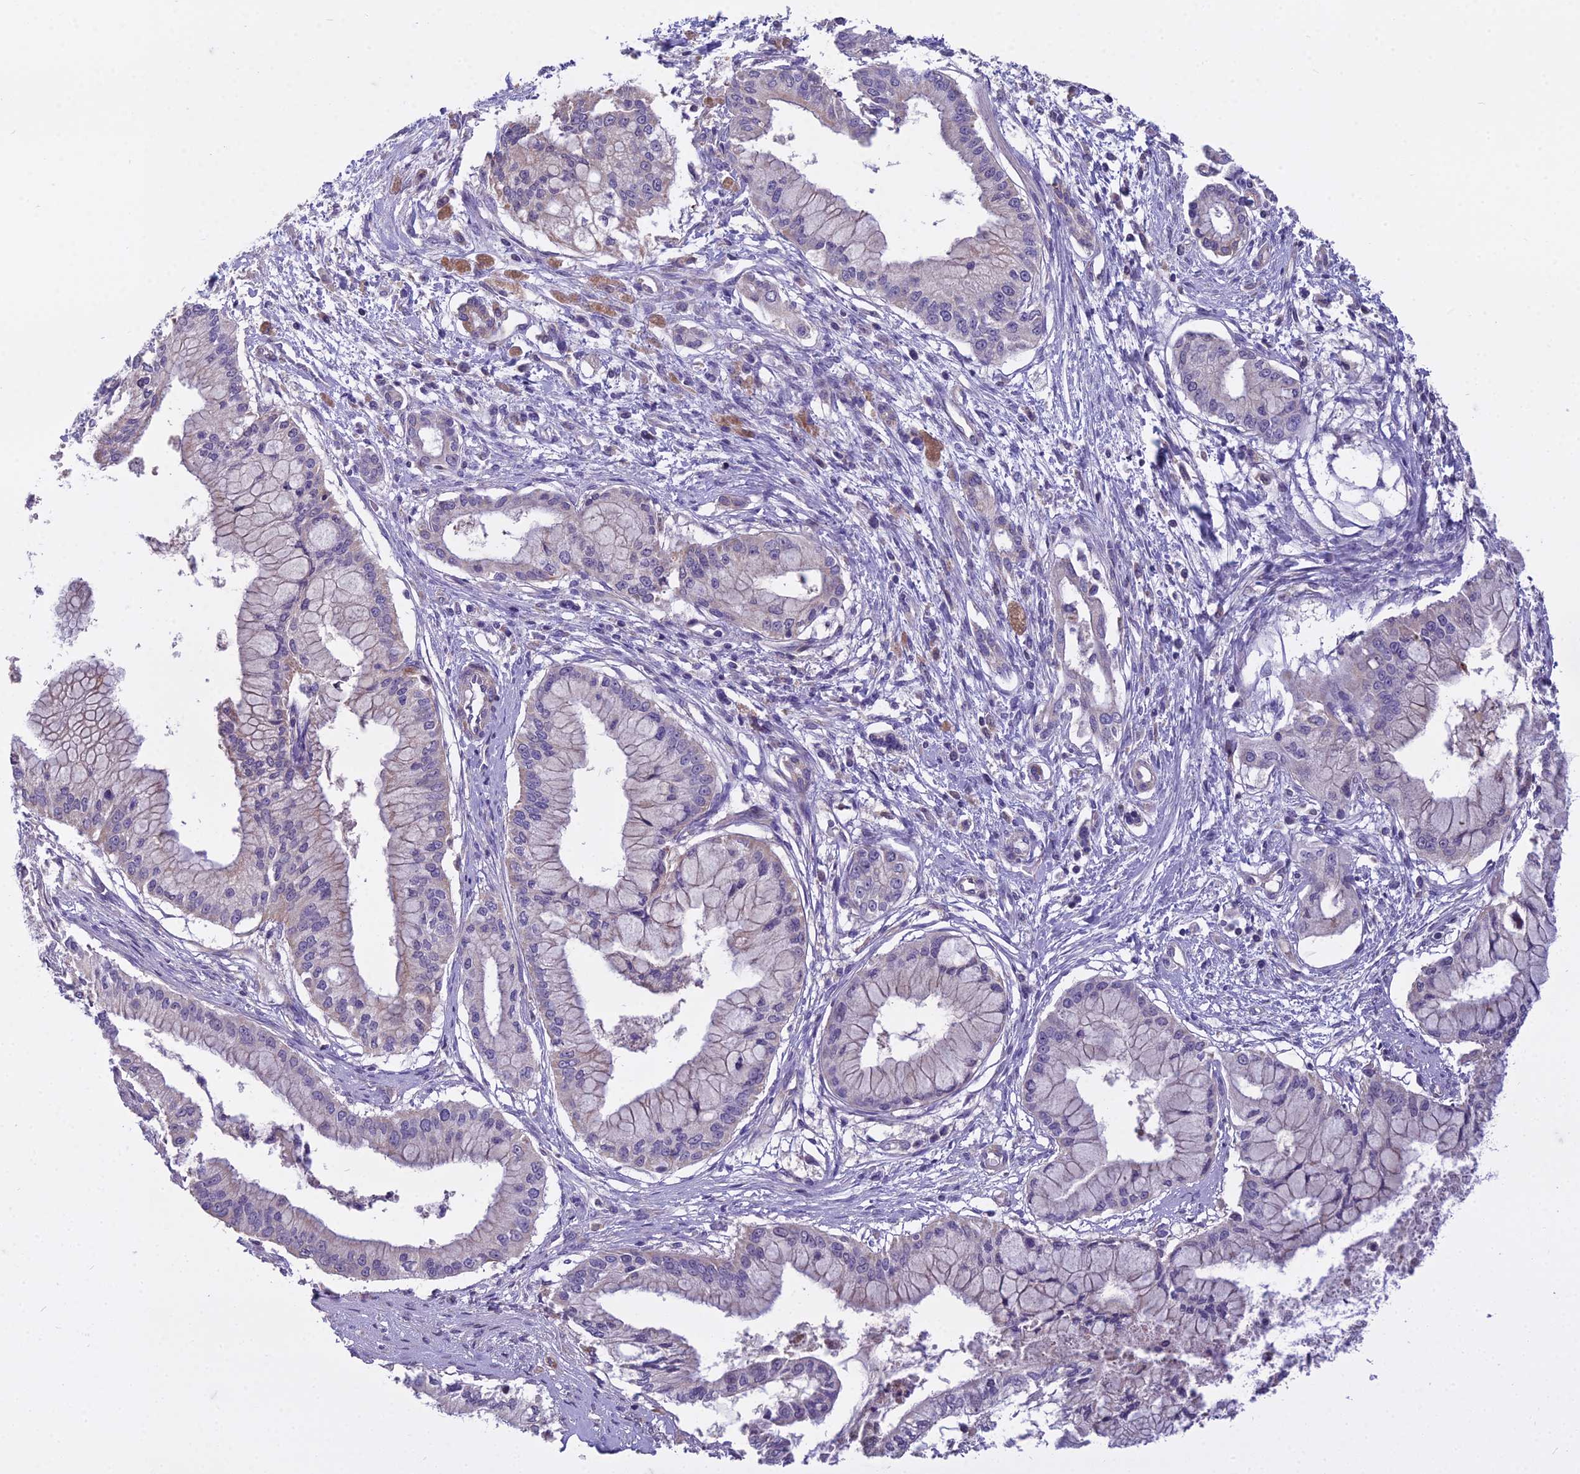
{"staining": {"intensity": "negative", "quantity": "none", "location": "none"}, "tissue": "pancreatic cancer", "cell_type": "Tumor cells", "image_type": "cancer", "snomed": [{"axis": "morphology", "description": "Adenocarcinoma, NOS"}, {"axis": "topography", "description": "Pancreas"}], "caption": "Immunohistochemistry (IHC) photomicrograph of neoplastic tissue: human pancreatic cancer stained with DAB exhibits no significant protein staining in tumor cells.", "gene": "DUS2", "patient": {"sex": "male", "age": 46}}